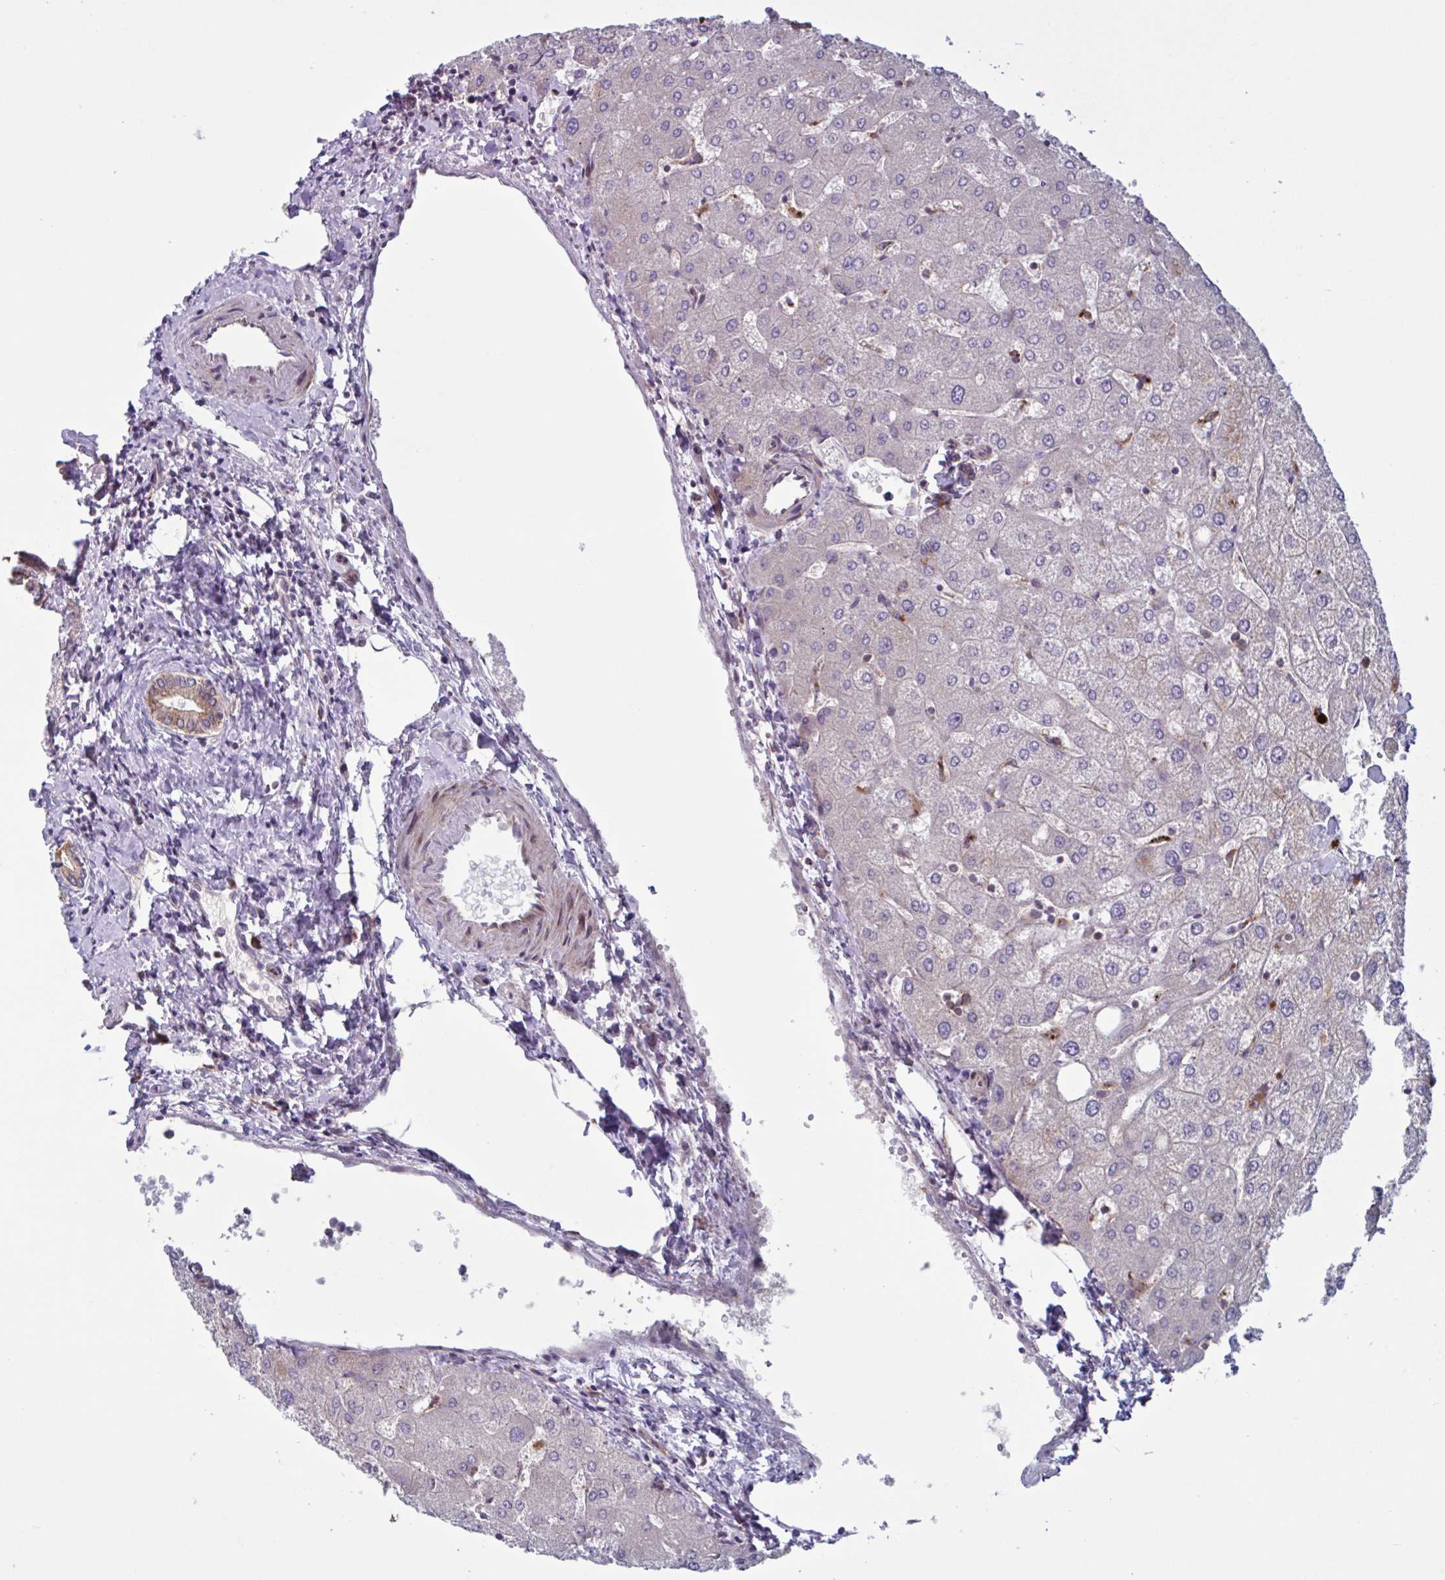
{"staining": {"intensity": "moderate", "quantity": ">75%", "location": "cytoplasmic/membranous"}, "tissue": "liver", "cell_type": "Cholangiocytes", "image_type": "normal", "snomed": [{"axis": "morphology", "description": "Normal tissue, NOS"}, {"axis": "topography", "description": "Liver"}], "caption": "An immunohistochemistry (IHC) photomicrograph of benign tissue is shown. Protein staining in brown shows moderate cytoplasmic/membranous positivity in liver within cholangiocytes. (DAB (3,3'-diaminobenzidine) IHC, brown staining for protein, blue staining for nuclei).", "gene": "GLTP", "patient": {"sex": "female", "age": 54}}